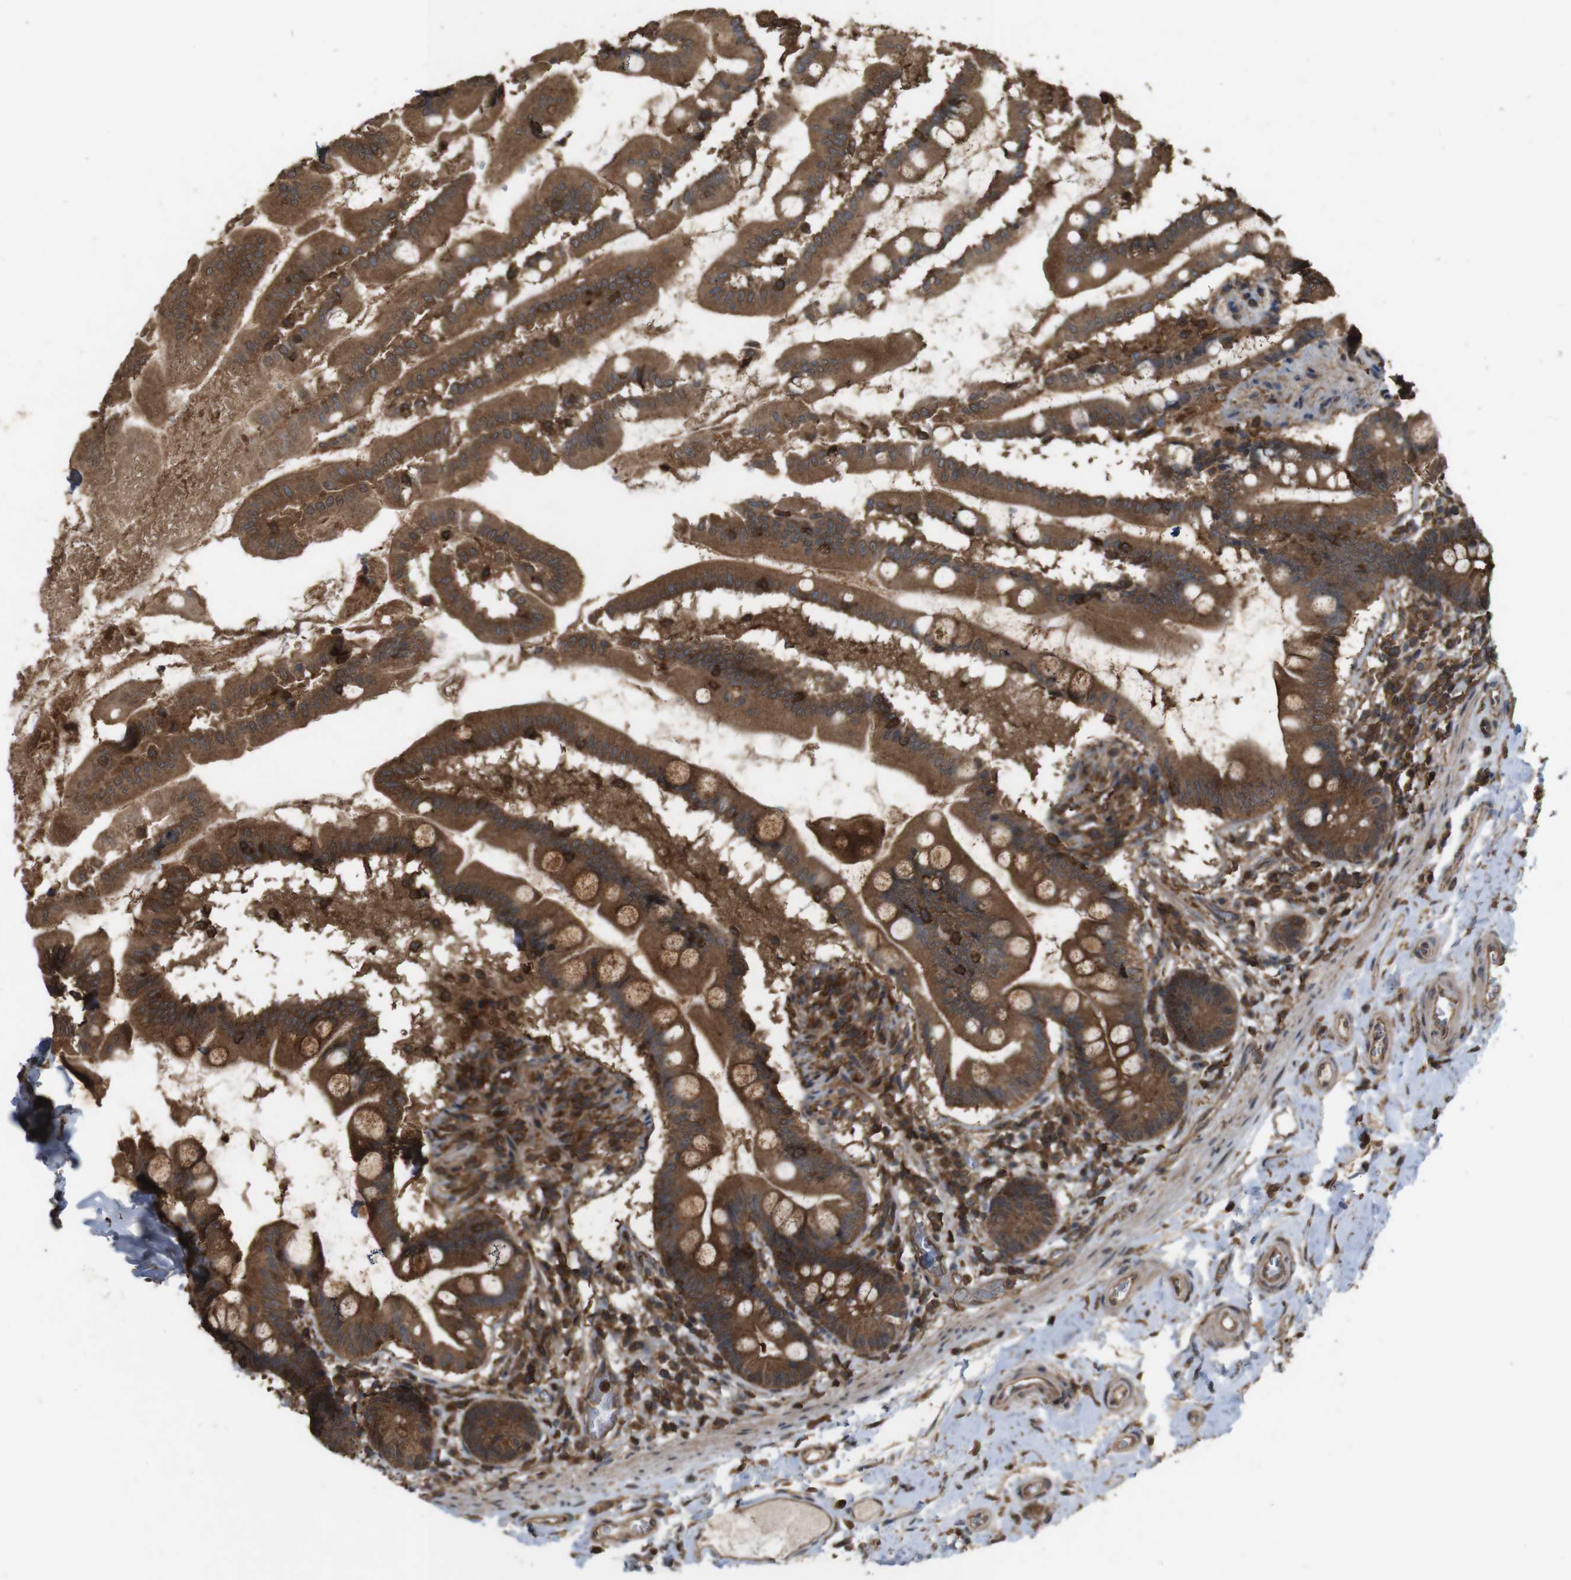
{"staining": {"intensity": "strong", "quantity": ">75%", "location": "cytoplasmic/membranous"}, "tissue": "small intestine", "cell_type": "Glandular cells", "image_type": "normal", "snomed": [{"axis": "morphology", "description": "Normal tissue, NOS"}, {"axis": "topography", "description": "Small intestine"}], "caption": "Immunohistochemistry (IHC) histopathology image of benign small intestine stained for a protein (brown), which demonstrates high levels of strong cytoplasmic/membranous expression in approximately >75% of glandular cells.", "gene": "BAG4", "patient": {"sex": "female", "age": 56}}